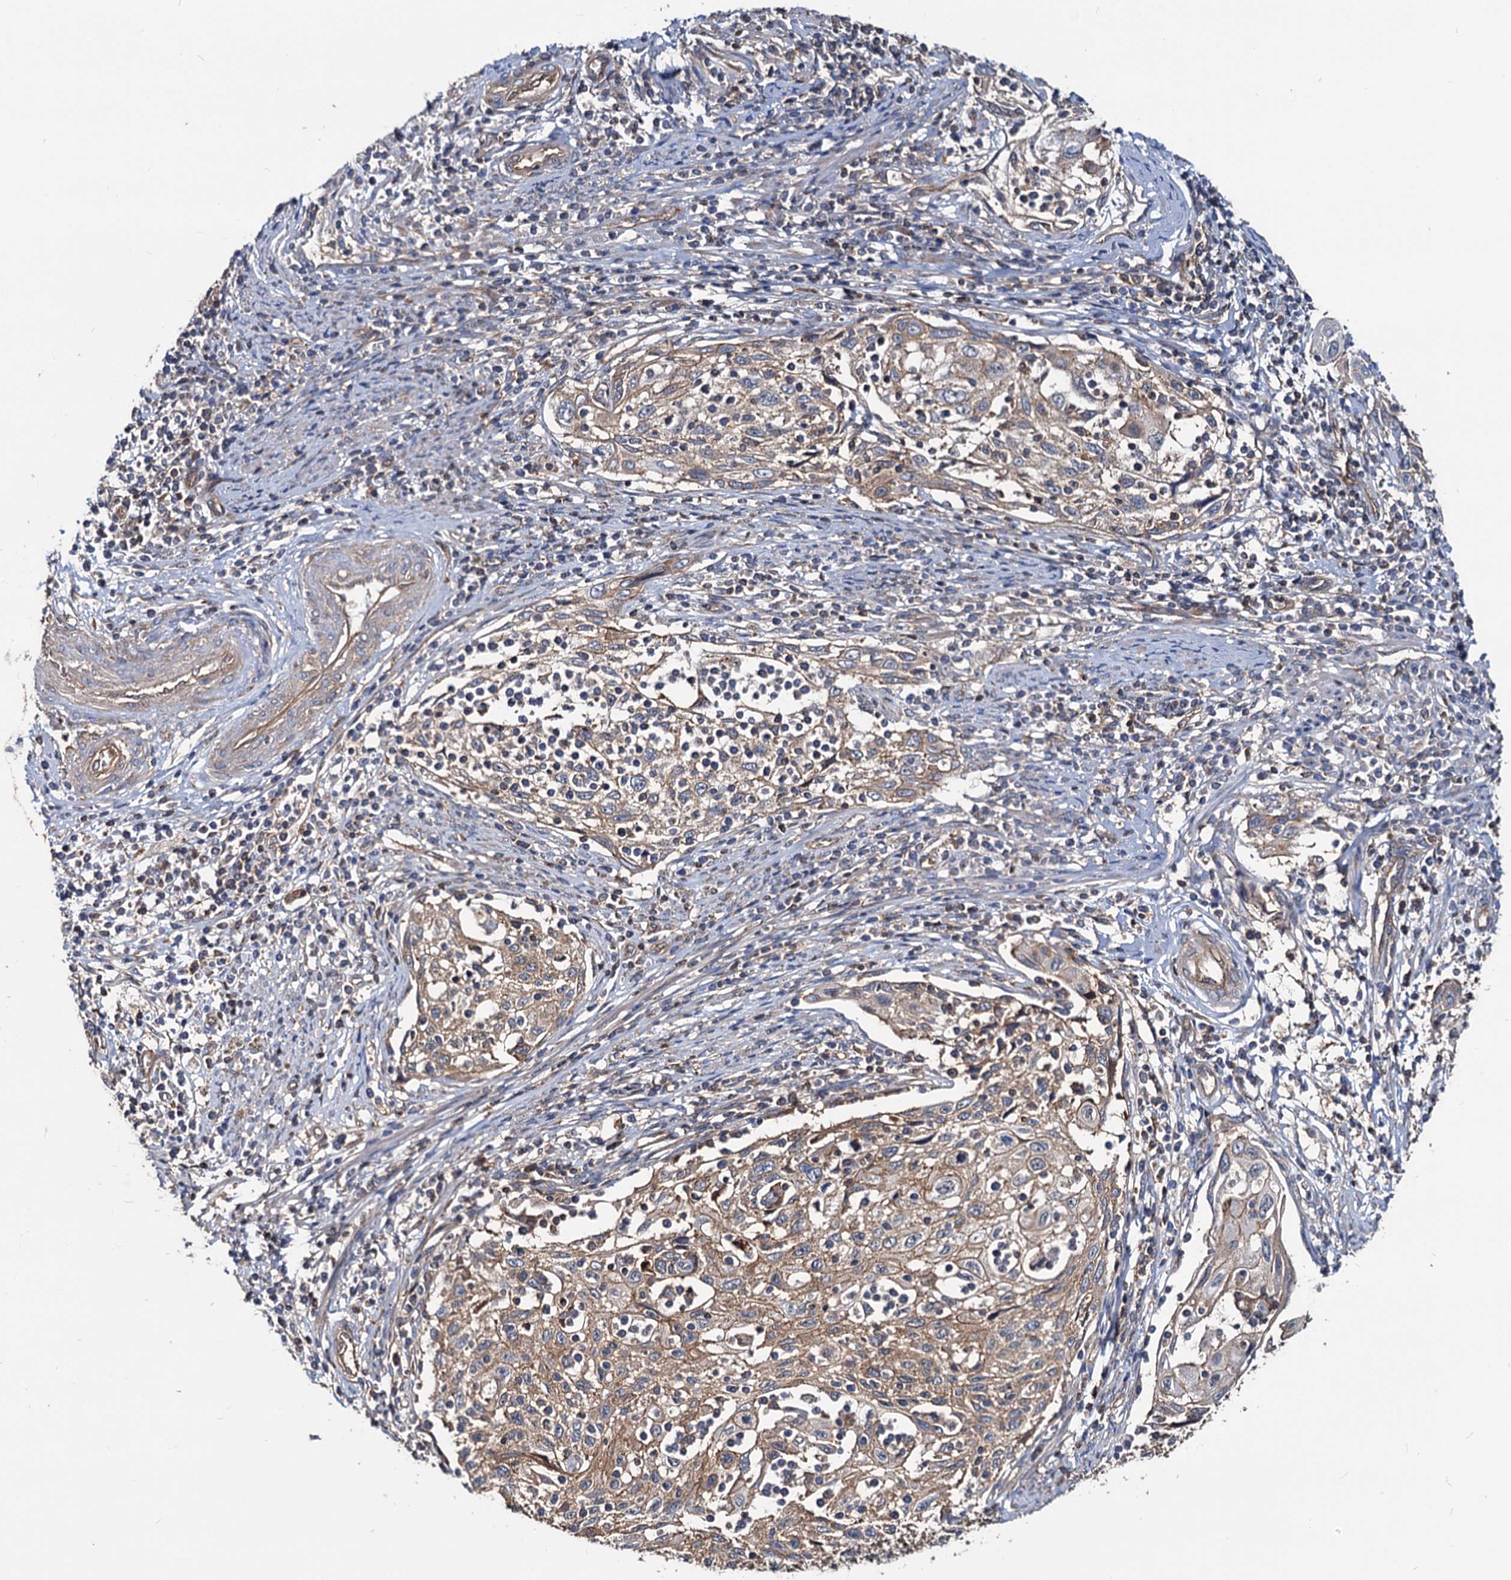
{"staining": {"intensity": "moderate", "quantity": ">75%", "location": "cytoplasmic/membranous"}, "tissue": "cervical cancer", "cell_type": "Tumor cells", "image_type": "cancer", "snomed": [{"axis": "morphology", "description": "Squamous cell carcinoma, NOS"}, {"axis": "topography", "description": "Cervix"}], "caption": "This histopathology image reveals immunohistochemistry staining of cervical squamous cell carcinoma, with medium moderate cytoplasmic/membranous staining in about >75% of tumor cells.", "gene": "IDI1", "patient": {"sex": "female", "age": 70}}